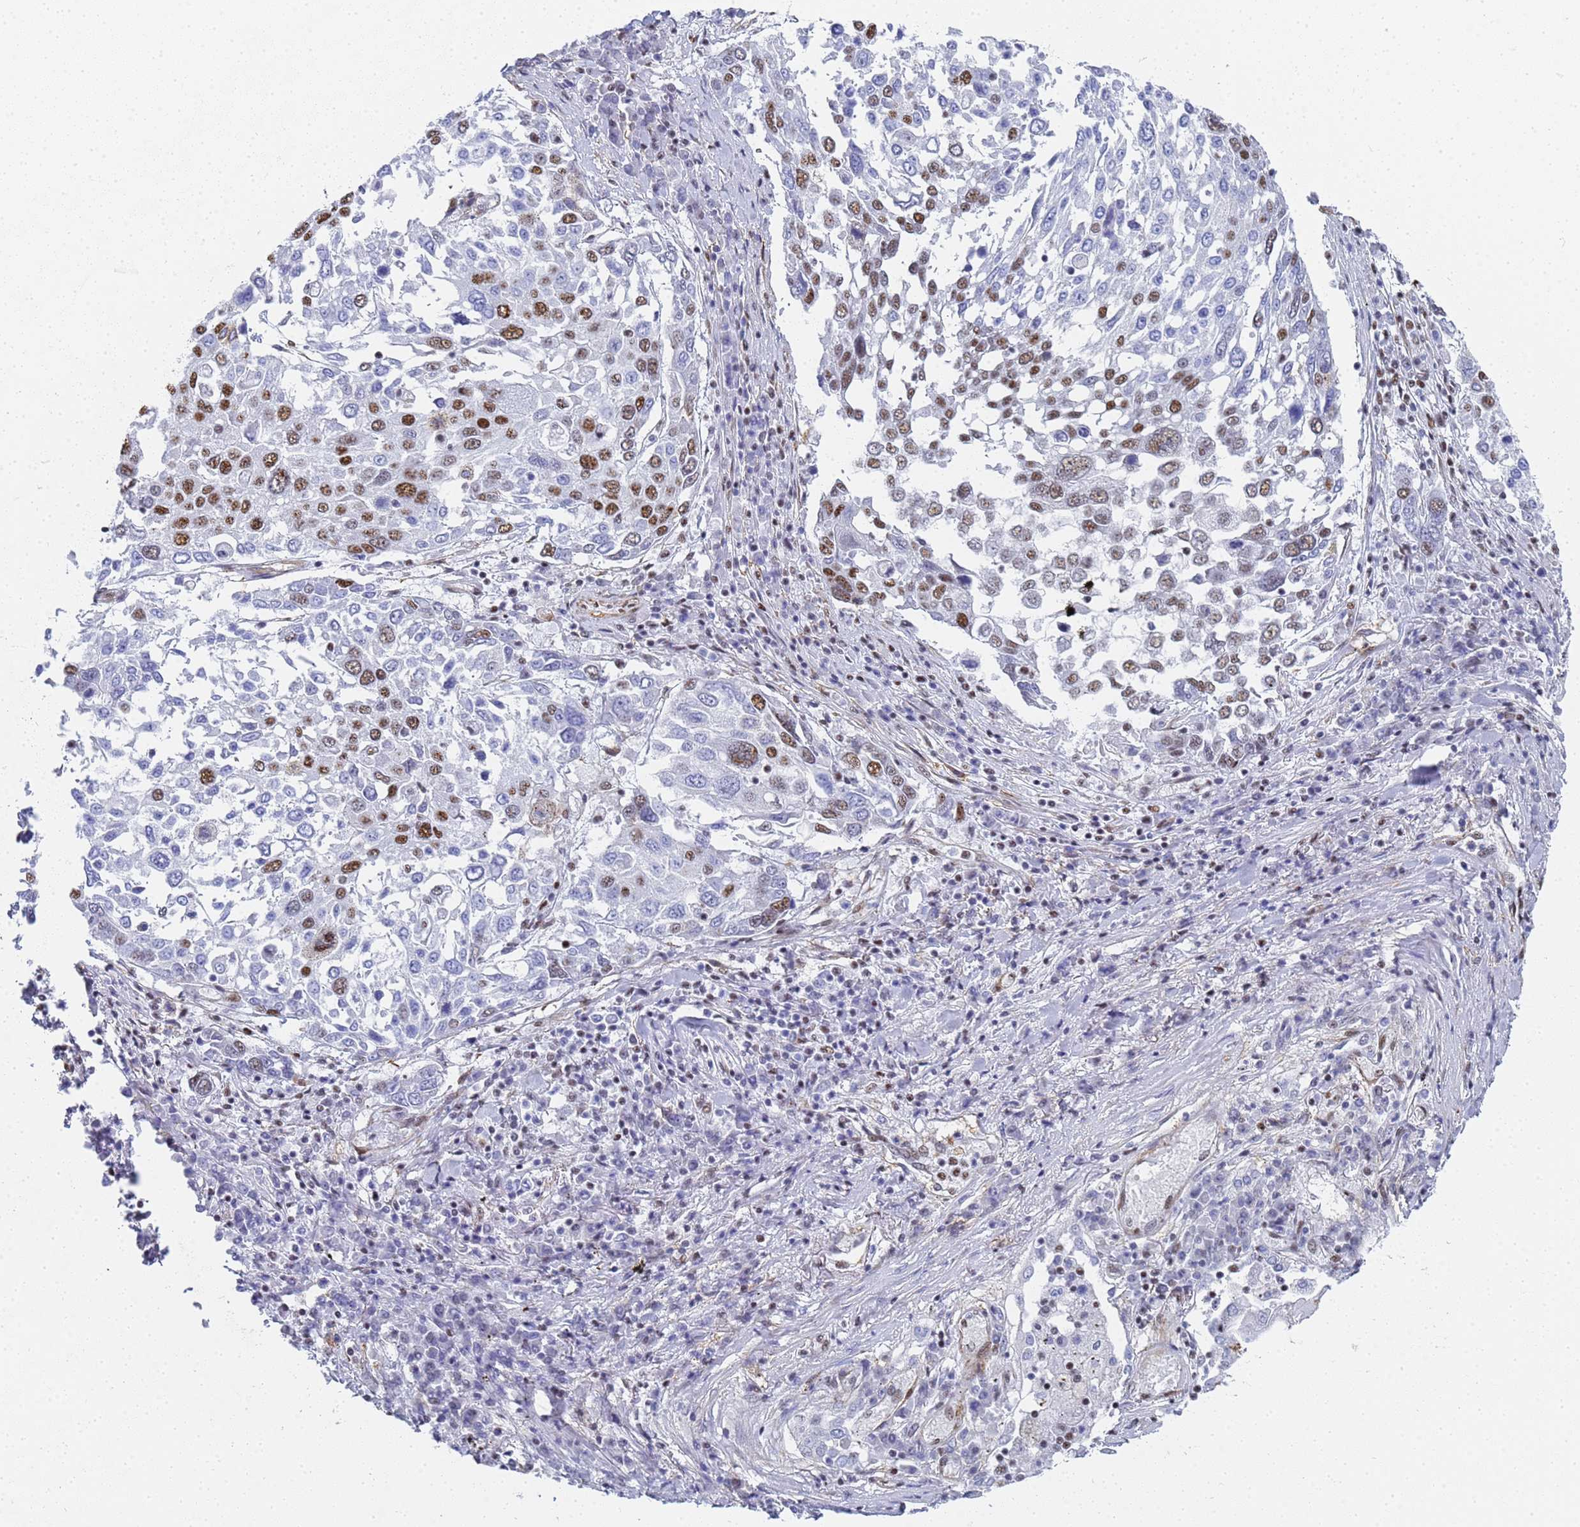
{"staining": {"intensity": "strong", "quantity": "25%-75%", "location": "nuclear"}, "tissue": "lung cancer", "cell_type": "Tumor cells", "image_type": "cancer", "snomed": [{"axis": "morphology", "description": "Squamous cell carcinoma, NOS"}, {"axis": "topography", "description": "Lung"}], "caption": "Immunohistochemical staining of human lung cancer exhibits high levels of strong nuclear expression in about 25%-75% of tumor cells.", "gene": "PRRT4", "patient": {"sex": "male", "age": 65}}